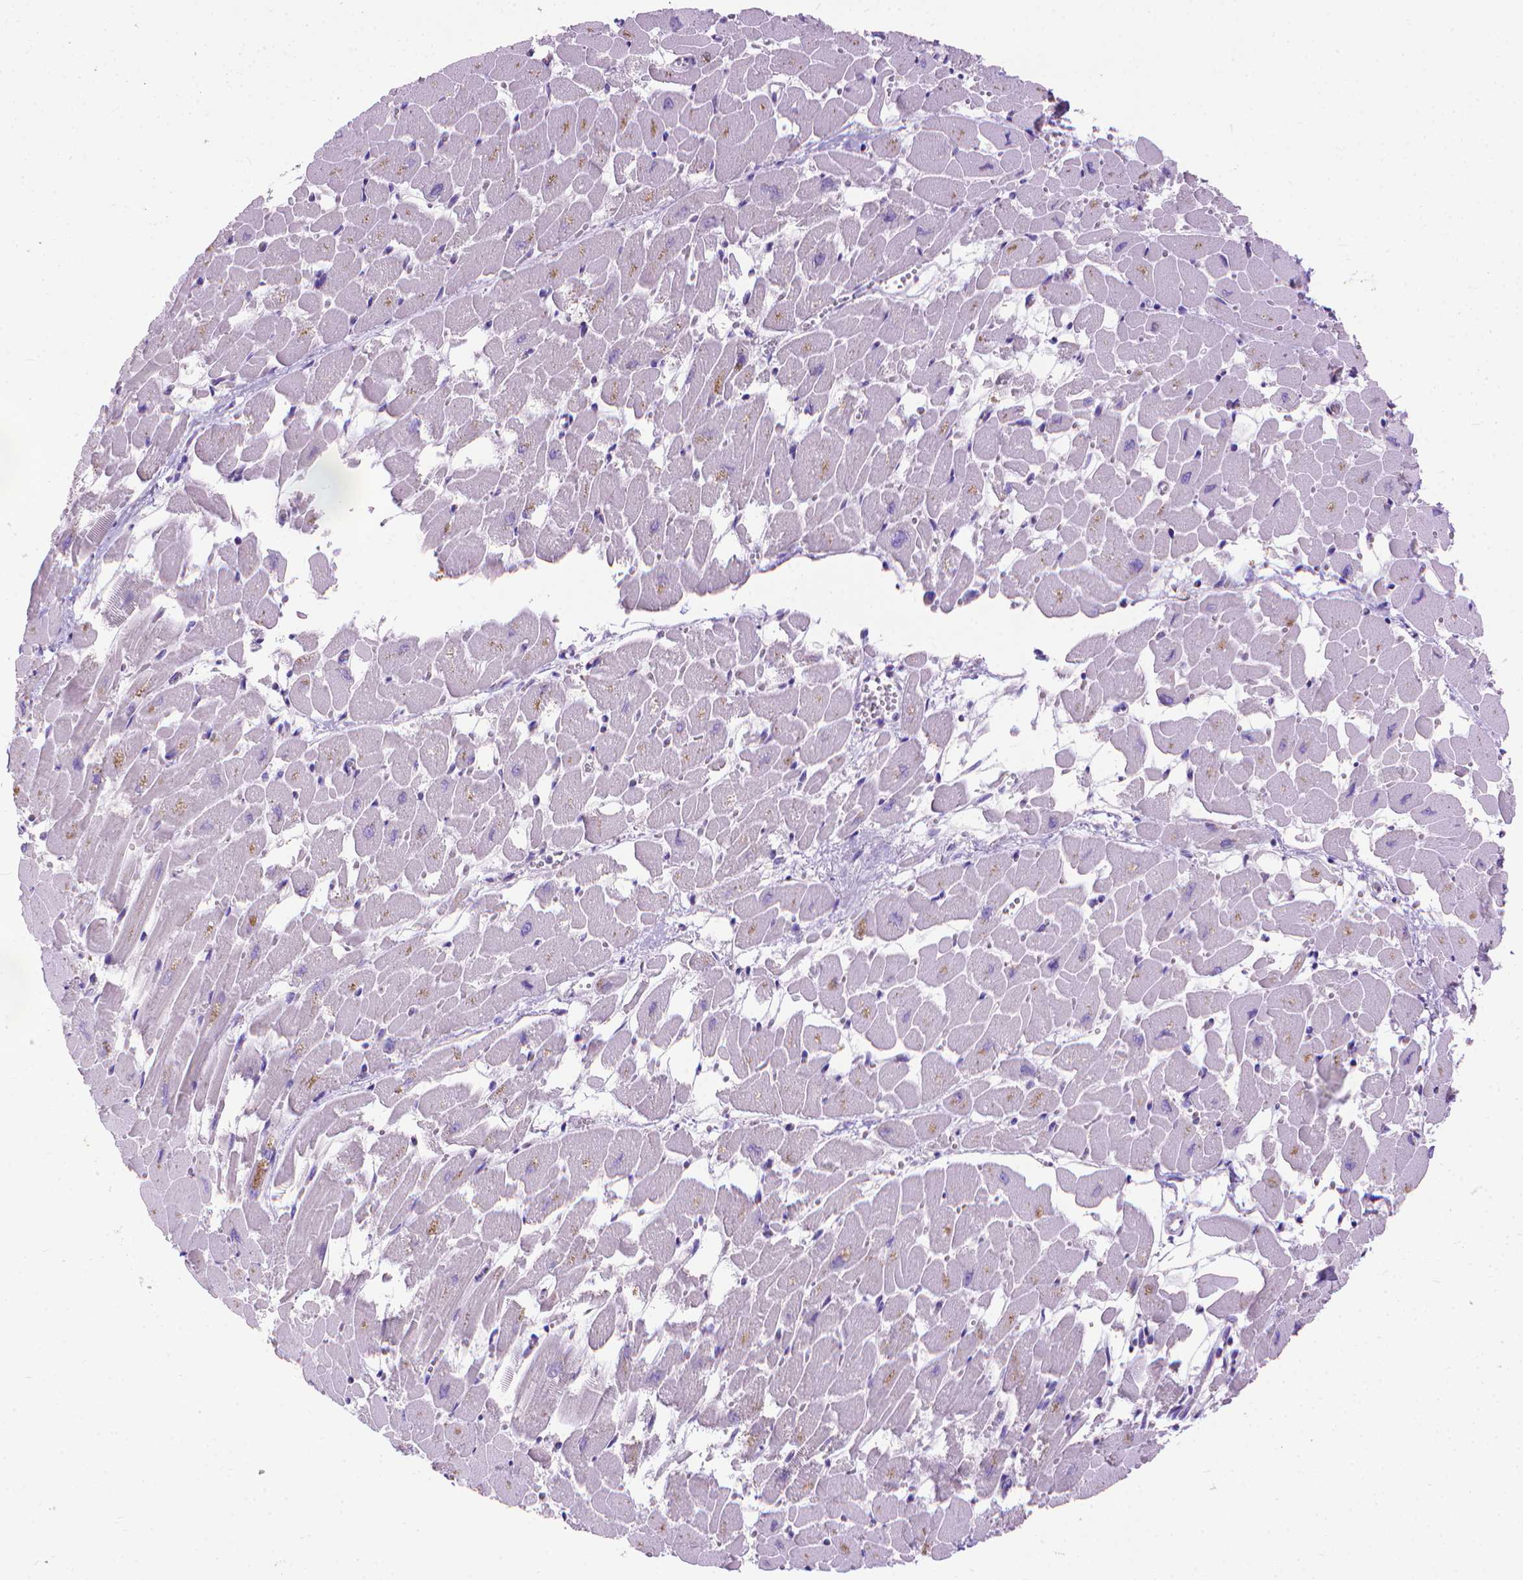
{"staining": {"intensity": "negative", "quantity": "none", "location": "none"}, "tissue": "heart muscle", "cell_type": "Cardiomyocytes", "image_type": "normal", "snomed": [{"axis": "morphology", "description": "Normal tissue, NOS"}, {"axis": "topography", "description": "Heart"}], "caption": "The photomicrograph shows no significant expression in cardiomyocytes of heart muscle.", "gene": "SYN1", "patient": {"sex": "female", "age": 52}}